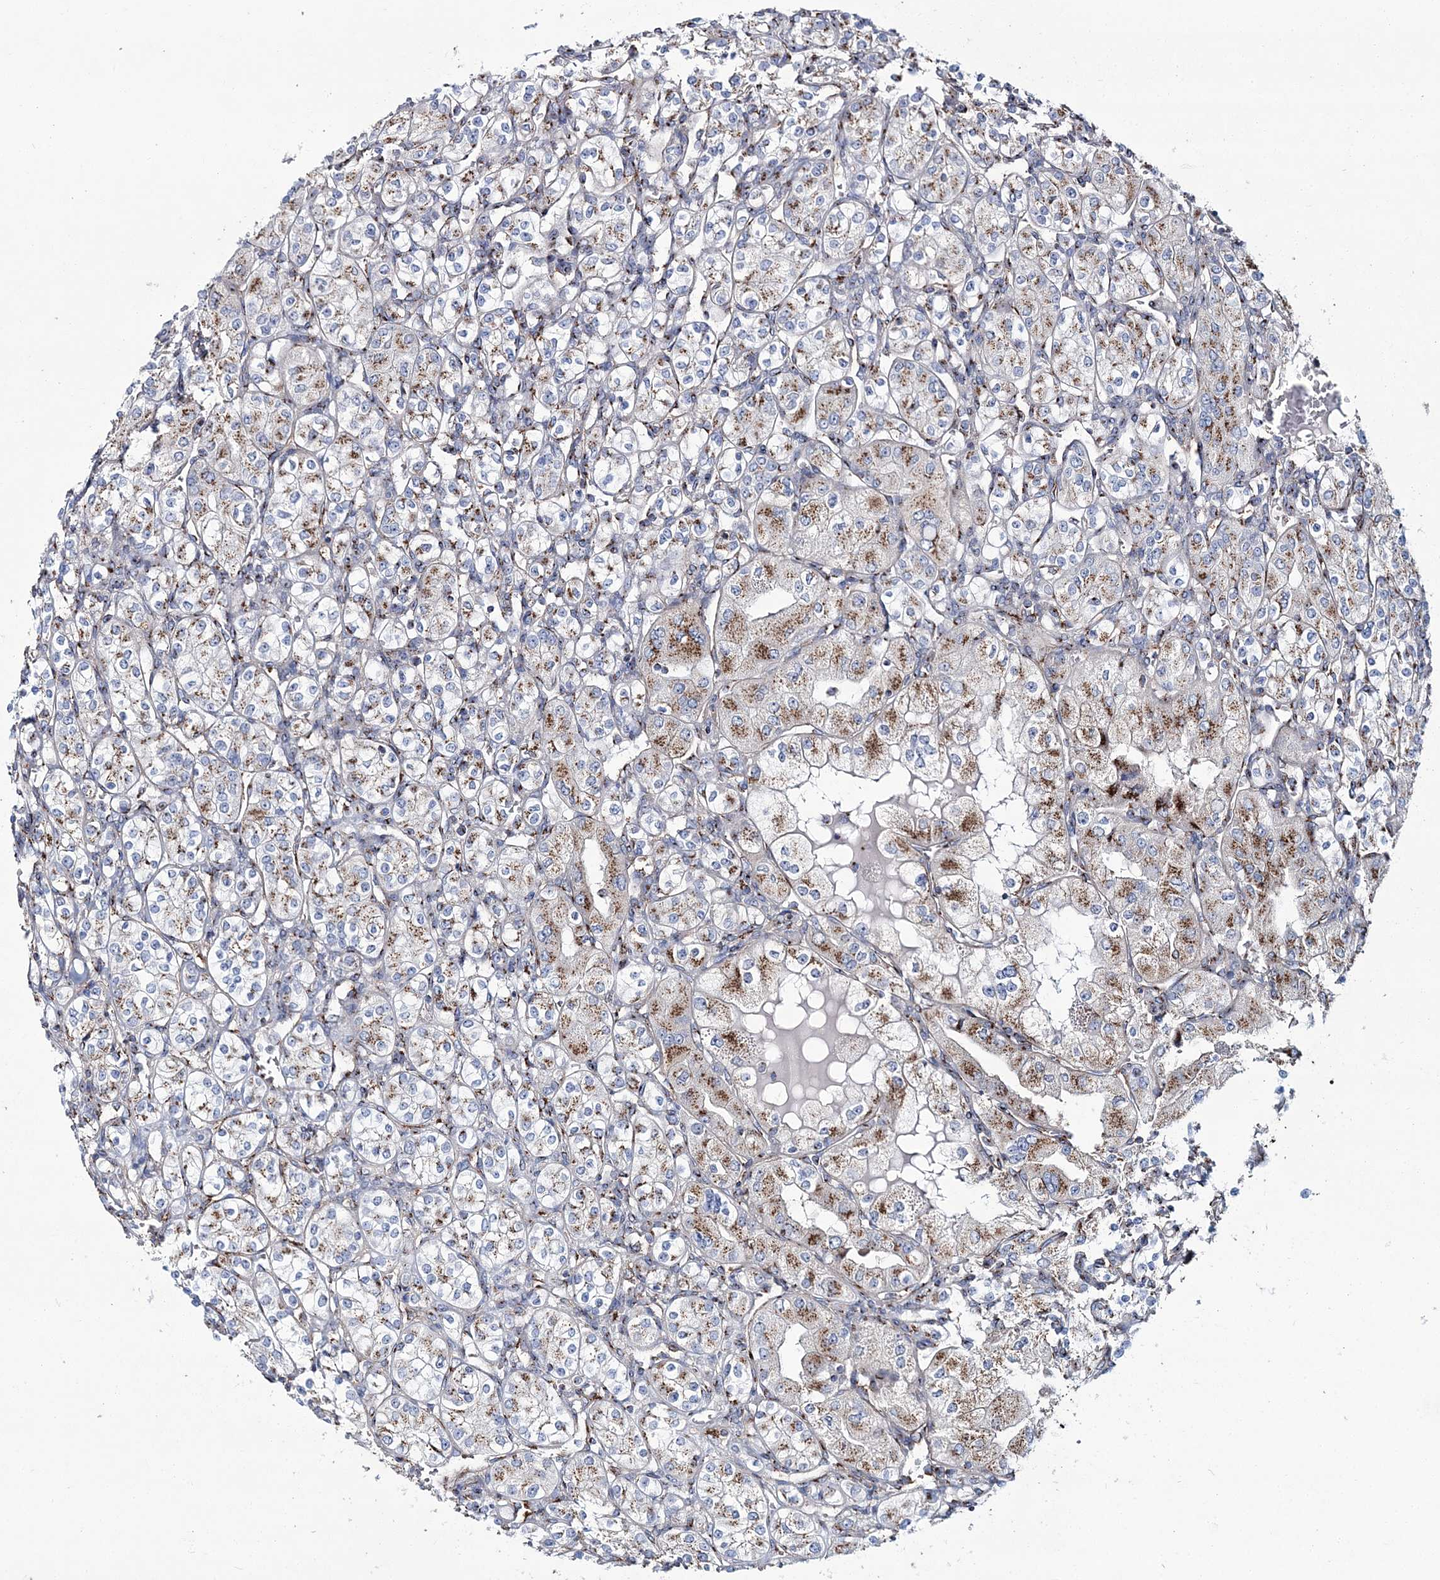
{"staining": {"intensity": "moderate", "quantity": "25%-75%", "location": "cytoplasmic/membranous"}, "tissue": "renal cancer", "cell_type": "Tumor cells", "image_type": "cancer", "snomed": [{"axis": "morphology", "description": "Adenocarcinoma, NOS"}, {"axis": "topography", "description": "Kidney"}], "caption": "Adenocarcinoma (renal) stained for a protein (brown) demonstrates moderate cytoplasmic/membranous positive positivity in approximately 25%-75% of tumor cells.", "gene": "MAN1A2", "patient": {"sex": "male", "age": 77}}